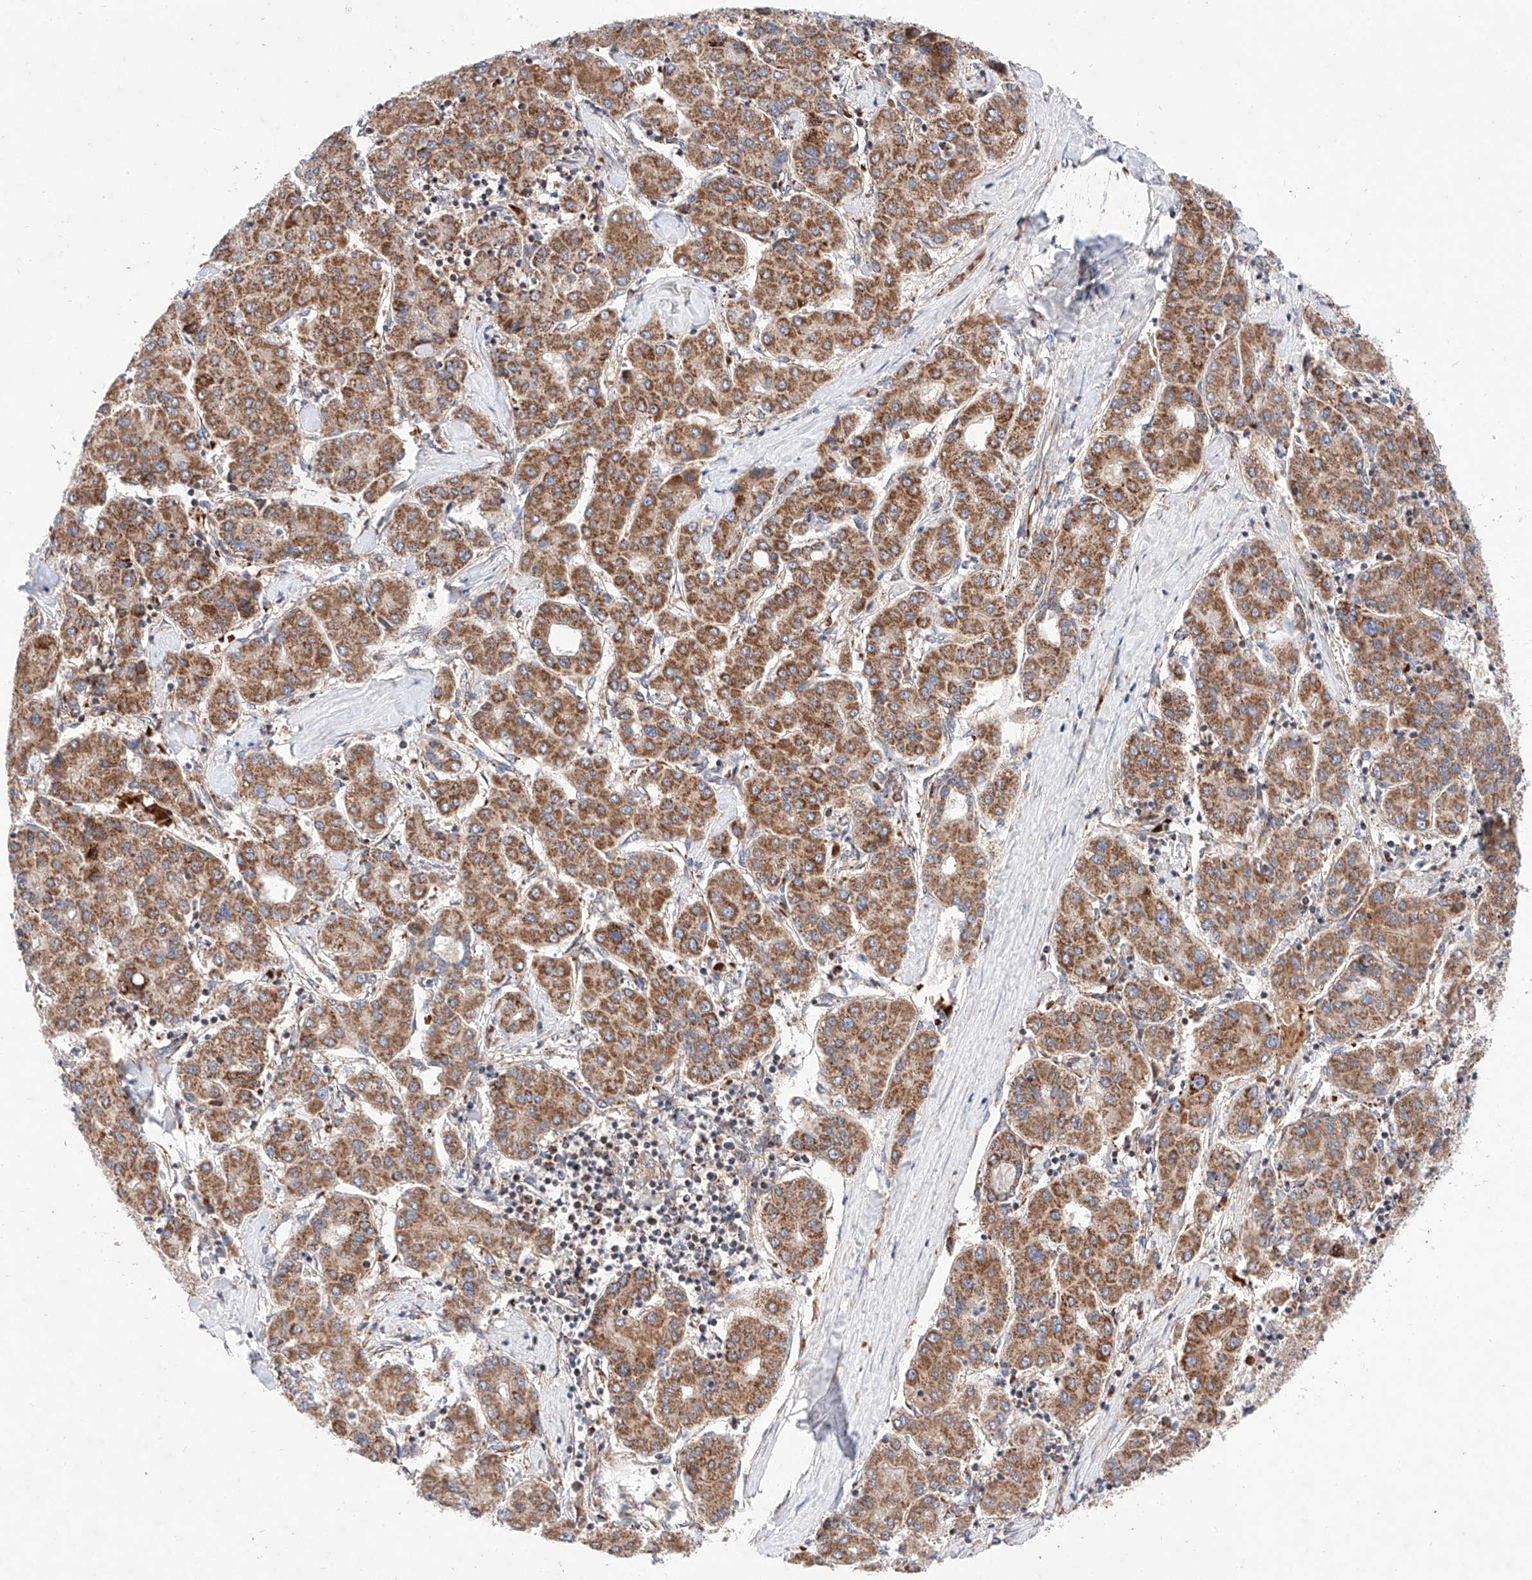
{"staining": {"intensity": "moderate", "quantity": ">75%", "location": "cytoplasmic/membranous"}, "tissue": "liver cancer", "cell_type": "Tumor cells", "image_type": "cancer", "snomed": [{"axis": "morphology", "description": "Carcinoma, Hepatocellular, NOS"}, {"axis": "topography", "description": "Liver"}], "caption": "Immunohistochemistry (IHC) of liver cancer demonstrates medium levels of moderate cytoplasmic/membranous staining in about >75% of tumor cells.", "gene": "NR1D1", "patient": {"sex": "male", "age": 65}}